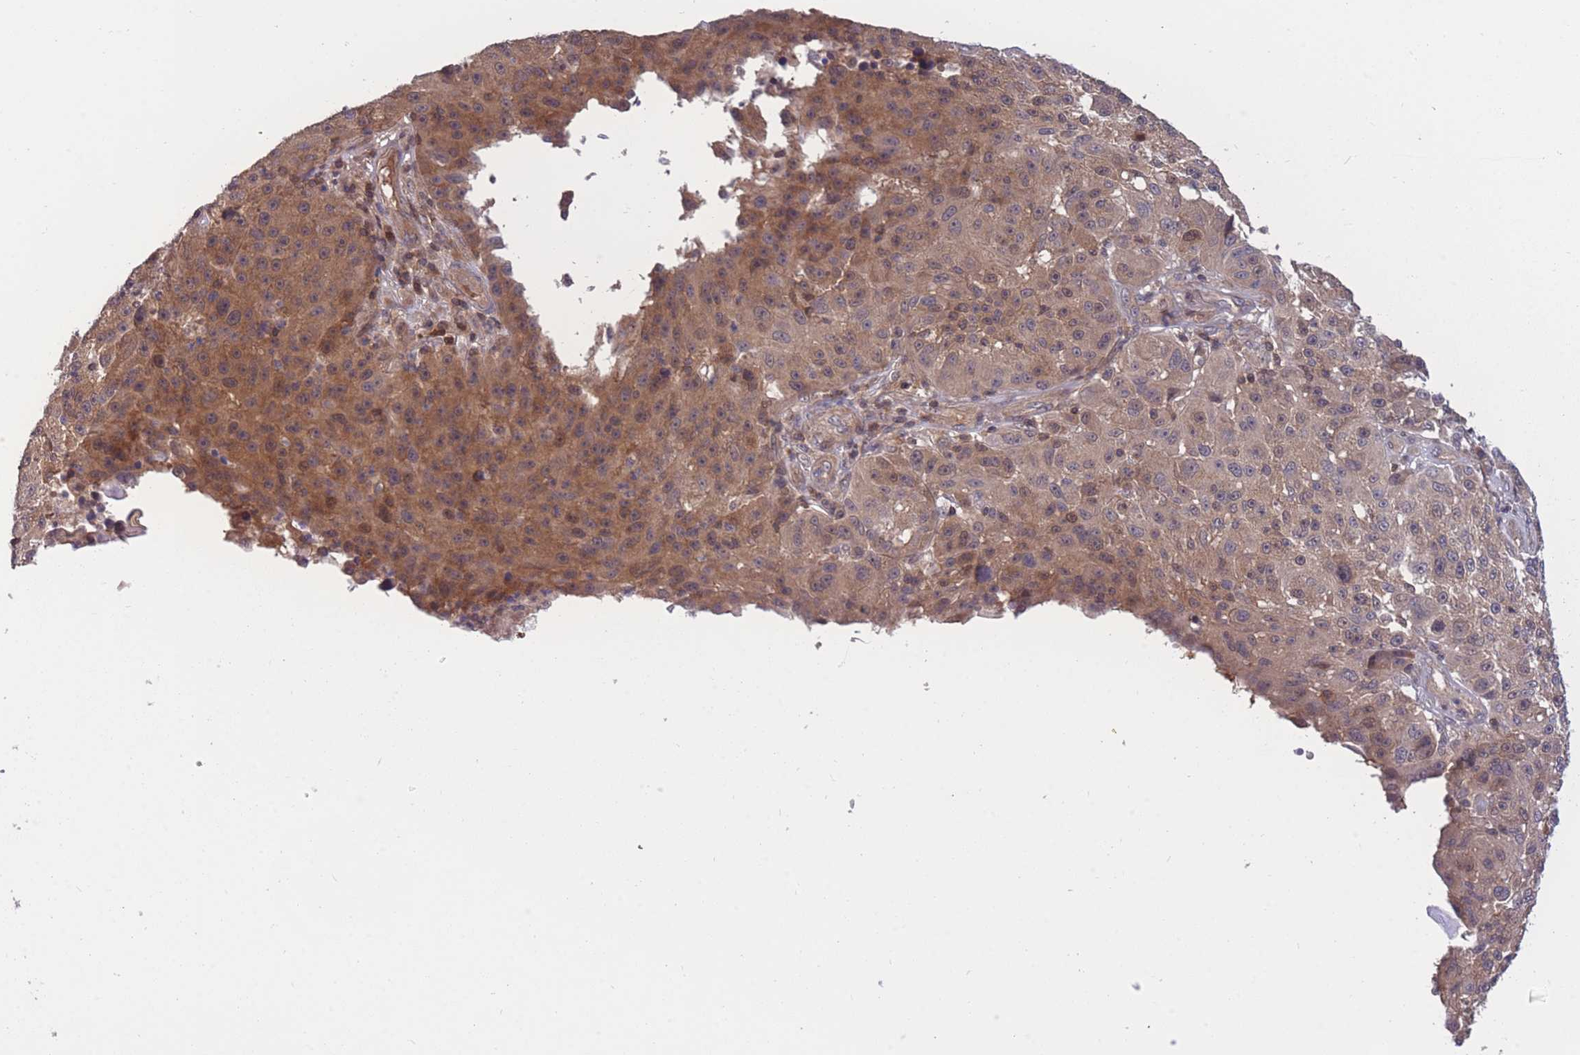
{"staining": {"intensity": "moderate", "quantity": ">75%", "location": "cytoplasmic/membranous"}, "tissue": "melanoma", "cell_type": "Tumor cells", "image_type": "cancer", "snomed": [{"axis": "morphology", "description": "Malignant melanoma, NOS"}, {"axis": "topography", "description": "Skin"}], "caption": "High-magnification brightfield microscopy of melanoma stained with DAB (brown) and counterstained with hematoxylin (blue). tumor cells exhibit moderate cytoplasmic/membranous staining is seen in approximately>75% of cells.", "gene": "UBE2N", "patient": {"sex": "male", "age": 53}}